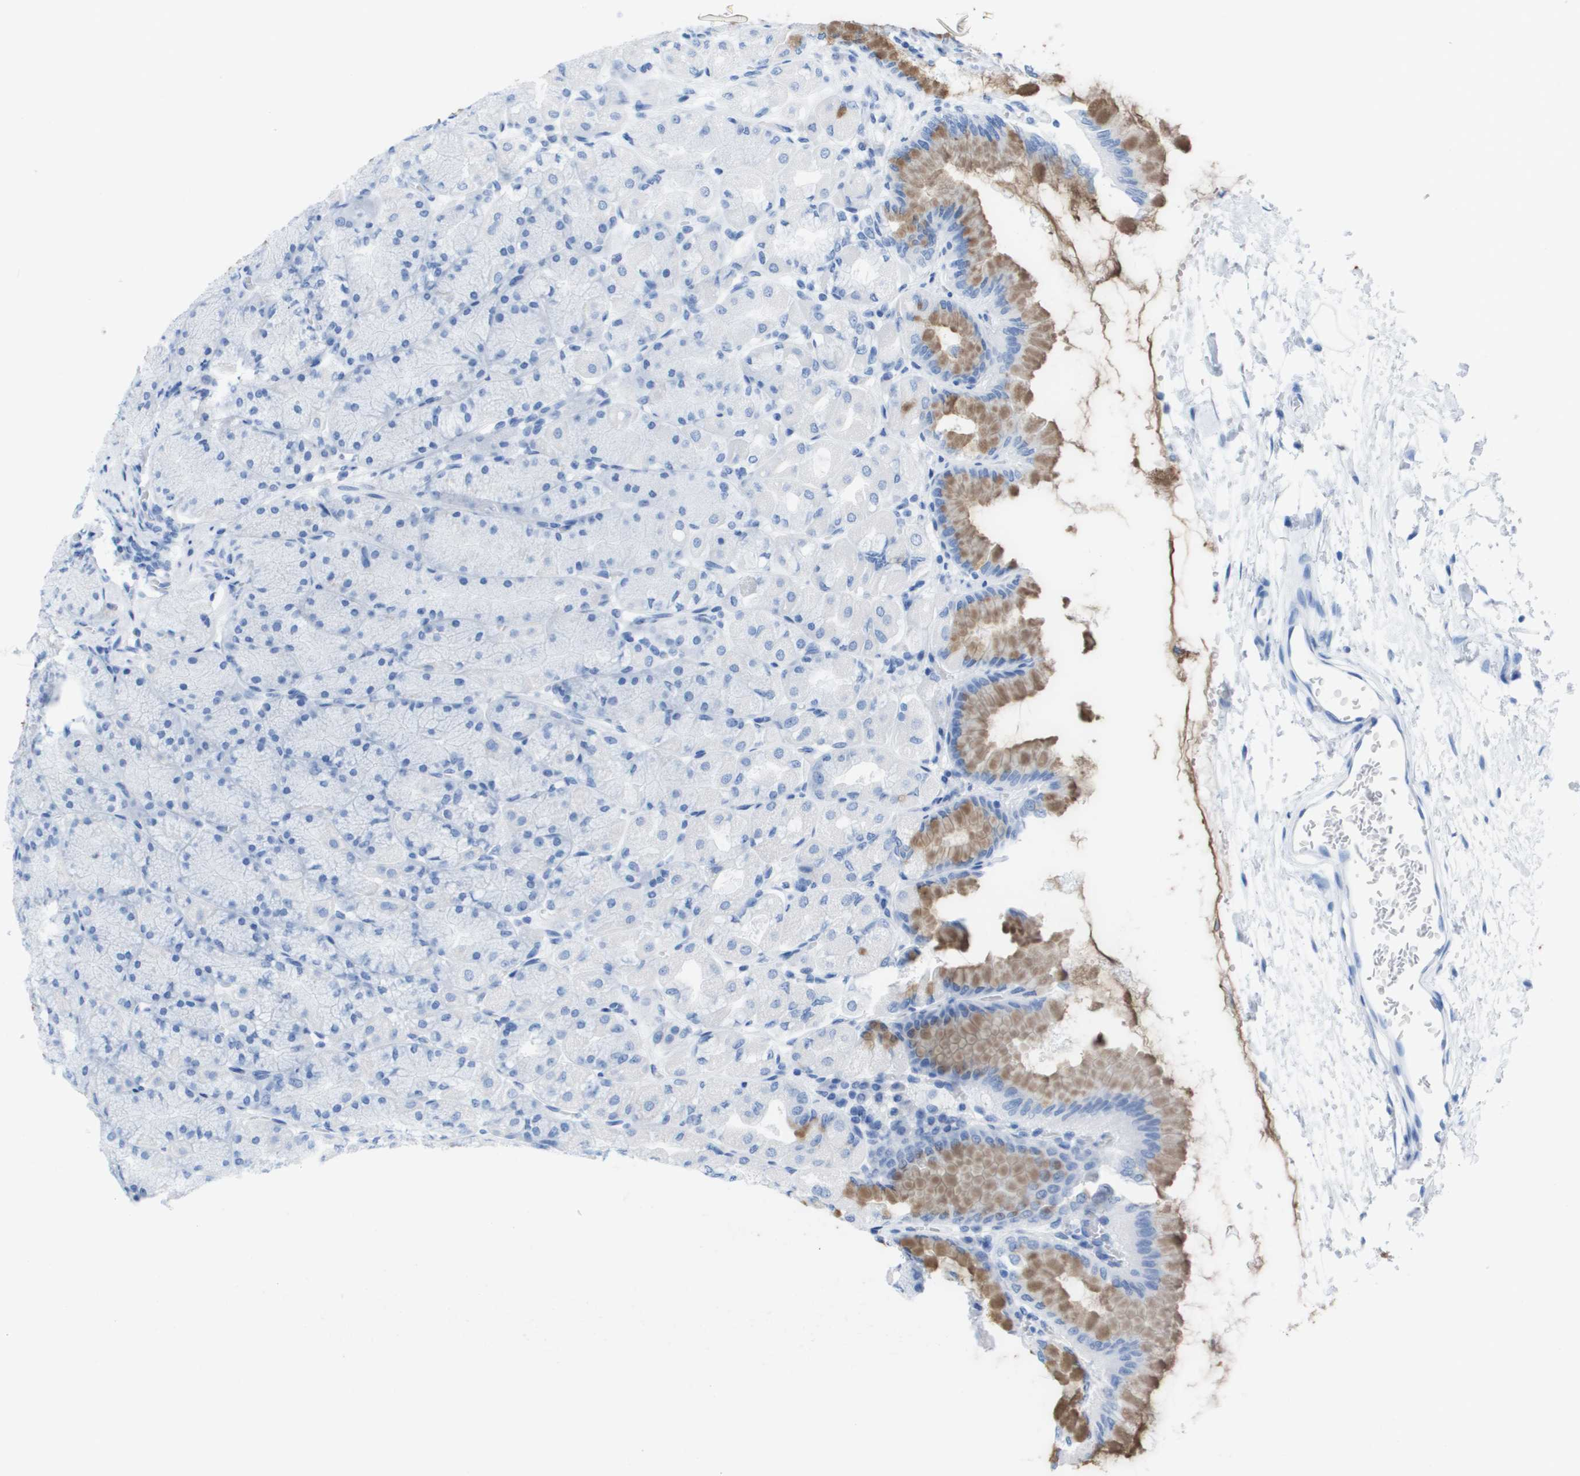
{"staining": {"intensity": "moderate", "quantity": "<25%", "location": "cytoplasmic/membranous"}, "tissue": "stomach", "cell_type": "Glandular cells", "image_type": "normal", "snomed": [{"axis": "morphology", "description": "Normal tissue, NOS"}, {"axis": "topography", "description": "Stomach, upper"}], "caption": "Unremarkable stomach displays moderate cytoplasmic/membranous positivity in approximately <25% of glandular cells, visualized by immunohistochemistry. The protein is stained brown, and the nuclei are stained in blue (DAB IHC with brightfield microscopy, high magnification).", "gene": "KCNA3", "patient": {"sex": "female", "age": 56}}